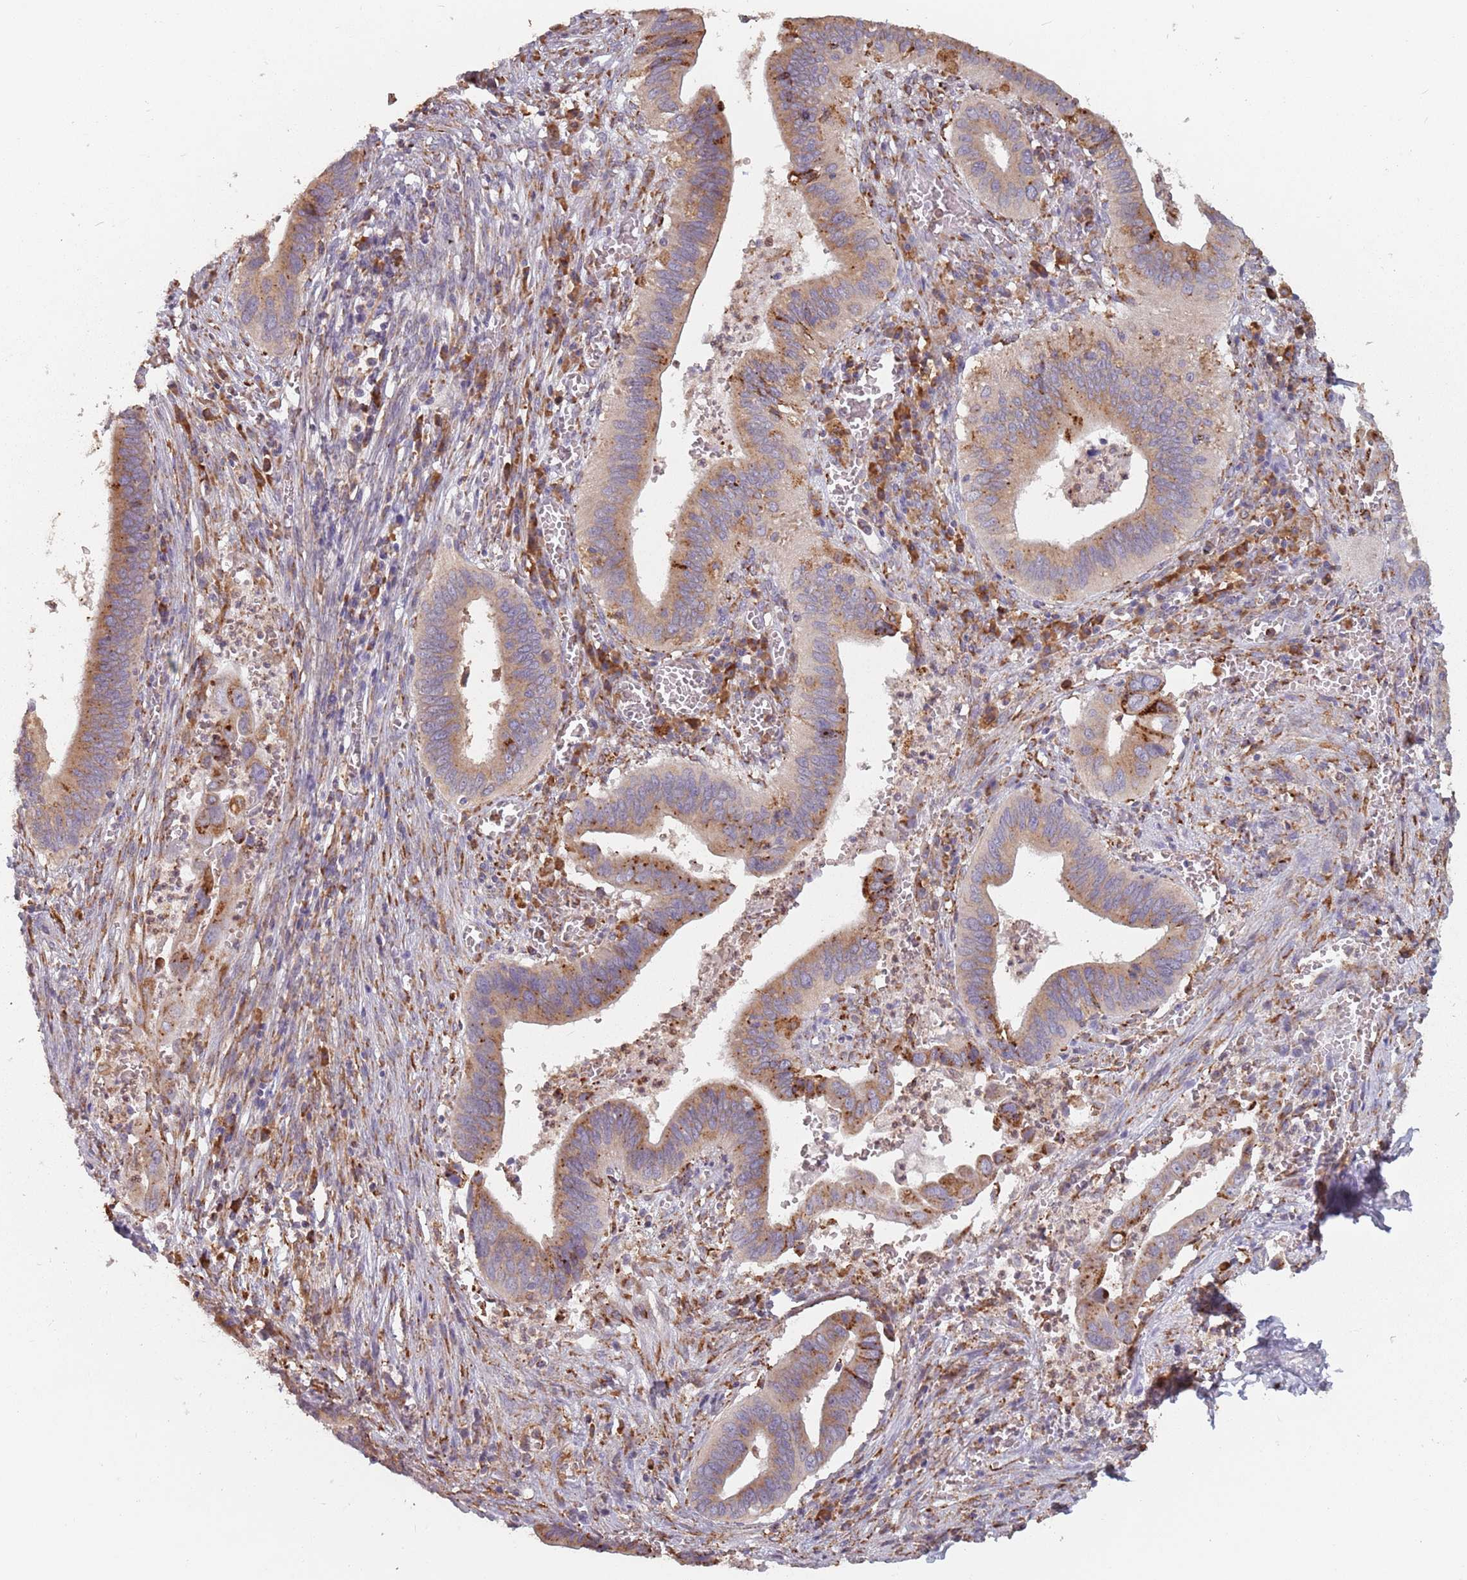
{"staining": {"intensity": "moderate", "quantity": ">75%", "location": "cytoplasmic/membranous"}, "tissue": "cervical cancer", "cell_type": "Tumor cells", "image_type": "cancer", "snomed": [{"axis": "morphology", "description": "Adenocarcinoma, NOS"}, {"axis": "topography", "description": "Cervix"}], "caption": "Tumor cells exhibit medium levels of moderate cytoplasmic/membranous staining in about >75% of cells in human cervical cancer (adenocarcinoma).", "gene": "RPS9", "patient": {"sex": "female", "age": 42}}